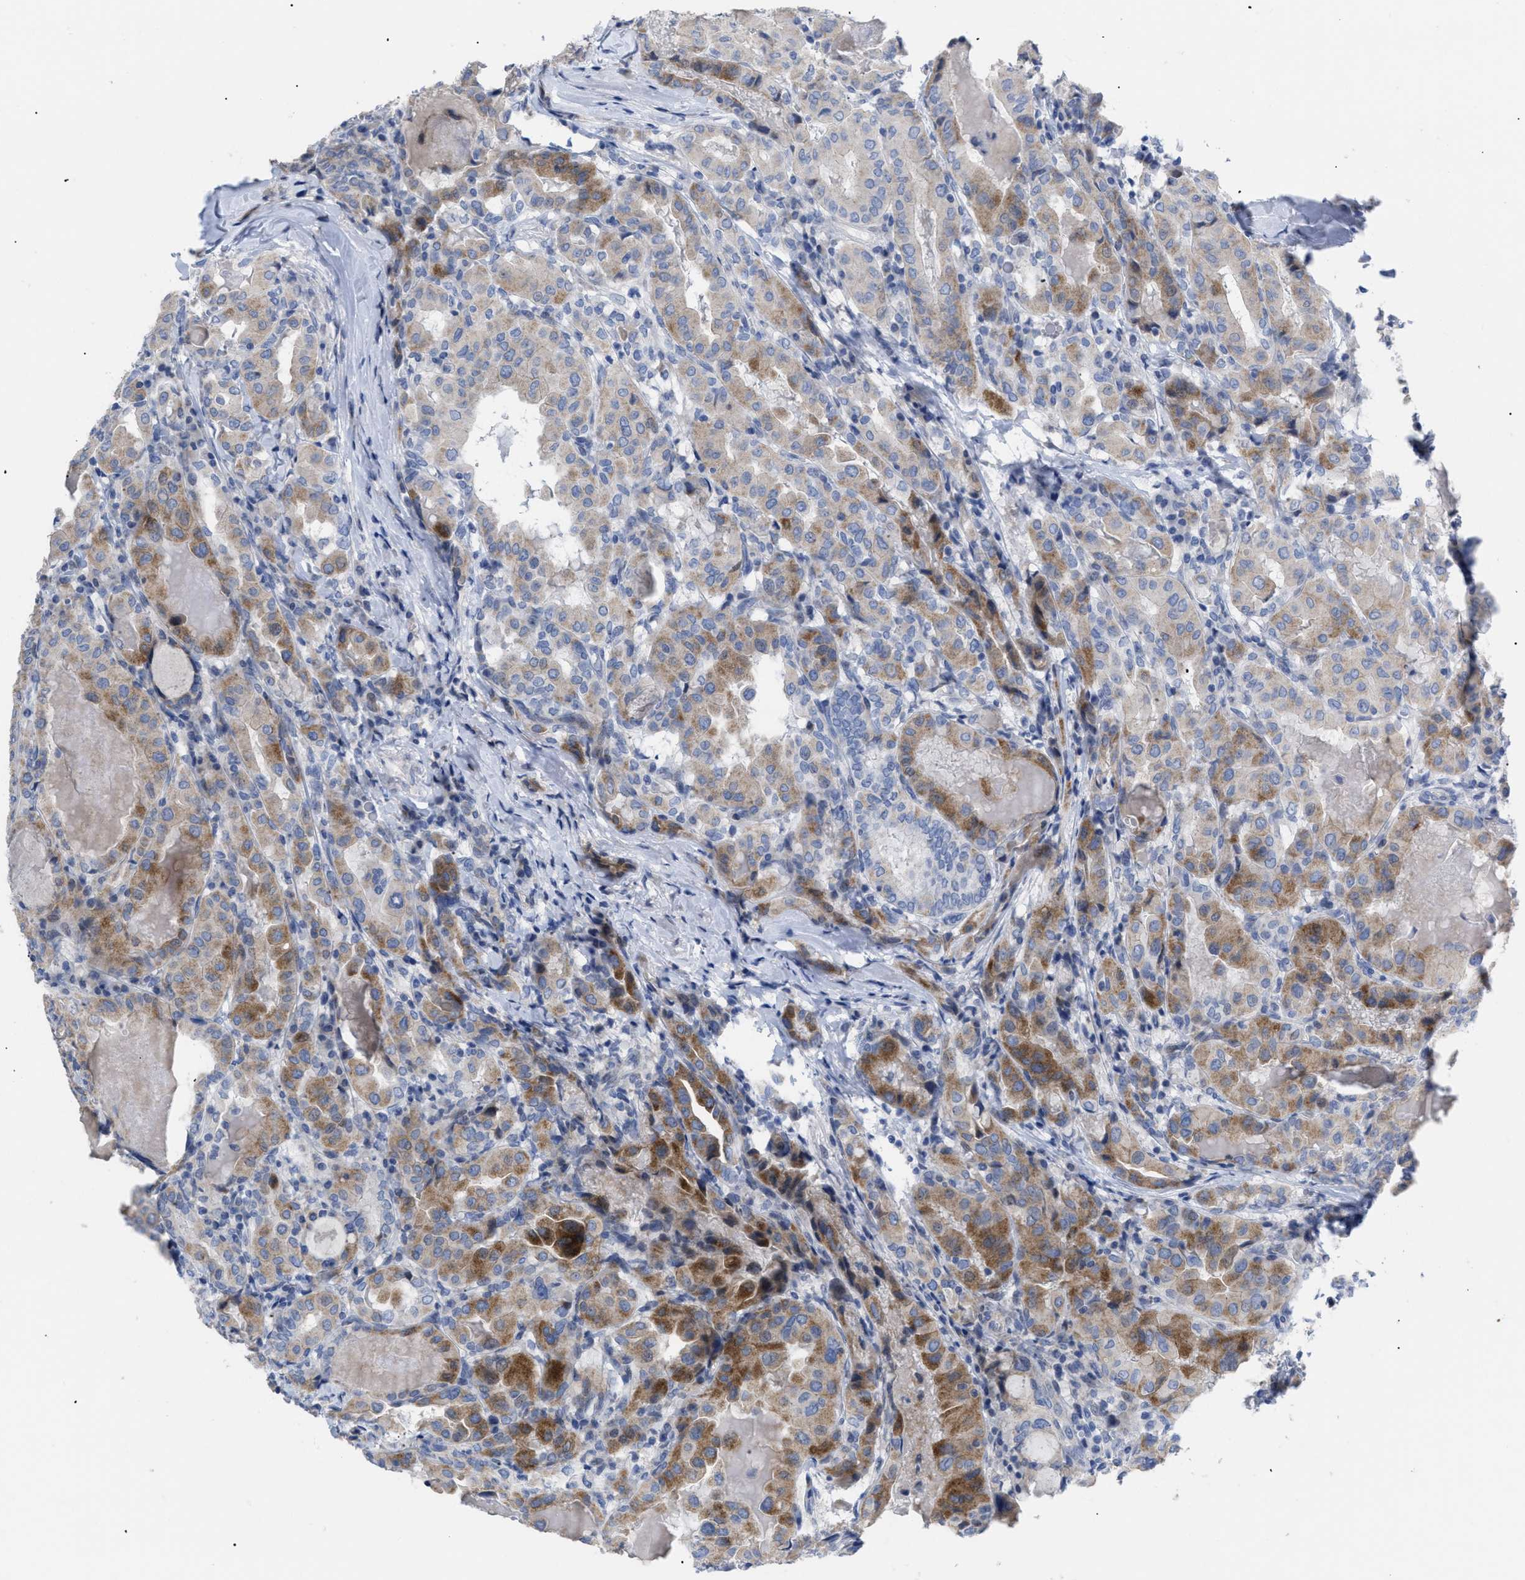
{"staining": {"intensity": "moderate", "quantity": "25%-75%", "location": "cytoplasmic/membranous"}, "tissue": "thyroid cancer", "cell_type": "Tumor cells", "image_type": "cancer", "snomed": [{"axis": "morphology", "description": "Papillary adenocarcinoma, NOS"}, {"axis": "topography", "description": "Thyroid gland"}], "caption": "Immunohistochemical staining of papillary adenocarcinoma (thyroid) reveals medium levels of moderate cytoplasmic/membranous protein positivity in approximately 25%-75% of tumor cells.", "gene": "CAV3", "patient": {"sex": "female", "age": 42}}